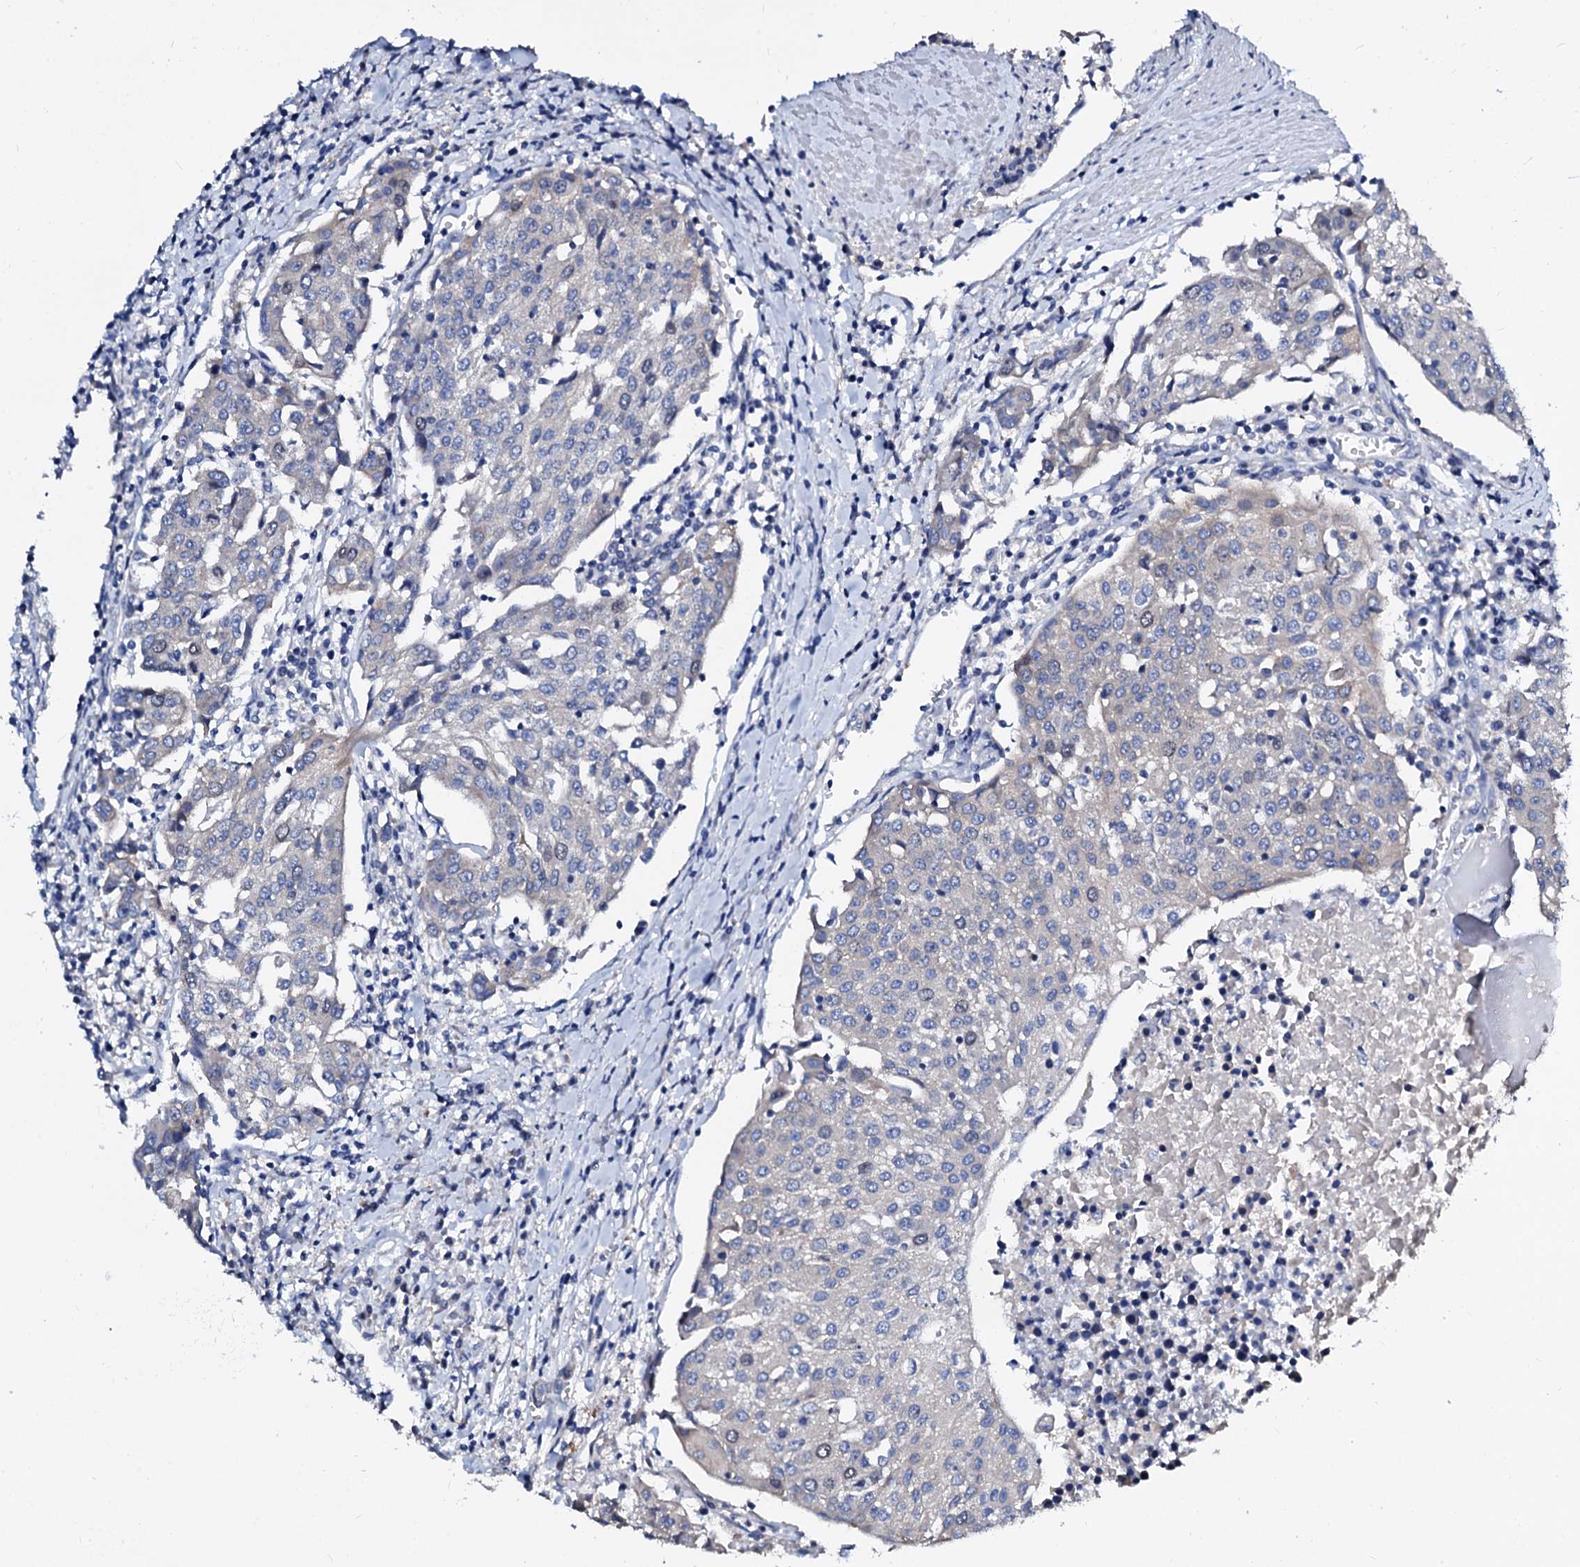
{"staining": {"intensity": "negative", "quantity": "none", "location": "none"}, "tissue": "urothelial cancer", "cell_type": "Tumor cells", "image_type": "cancer", "snomed": [{"axis": "morphology", "description": "Urothelial carcinoma, High grade"}, {"axis": "topography", "description": "Urinary bladder"}], "caption": "This is a image of IHC staining of urothelial cancer, which shows no positivity in tumor cells.", "gene": "CSKMT", "patient": {"sex": "female", "age": 85}}